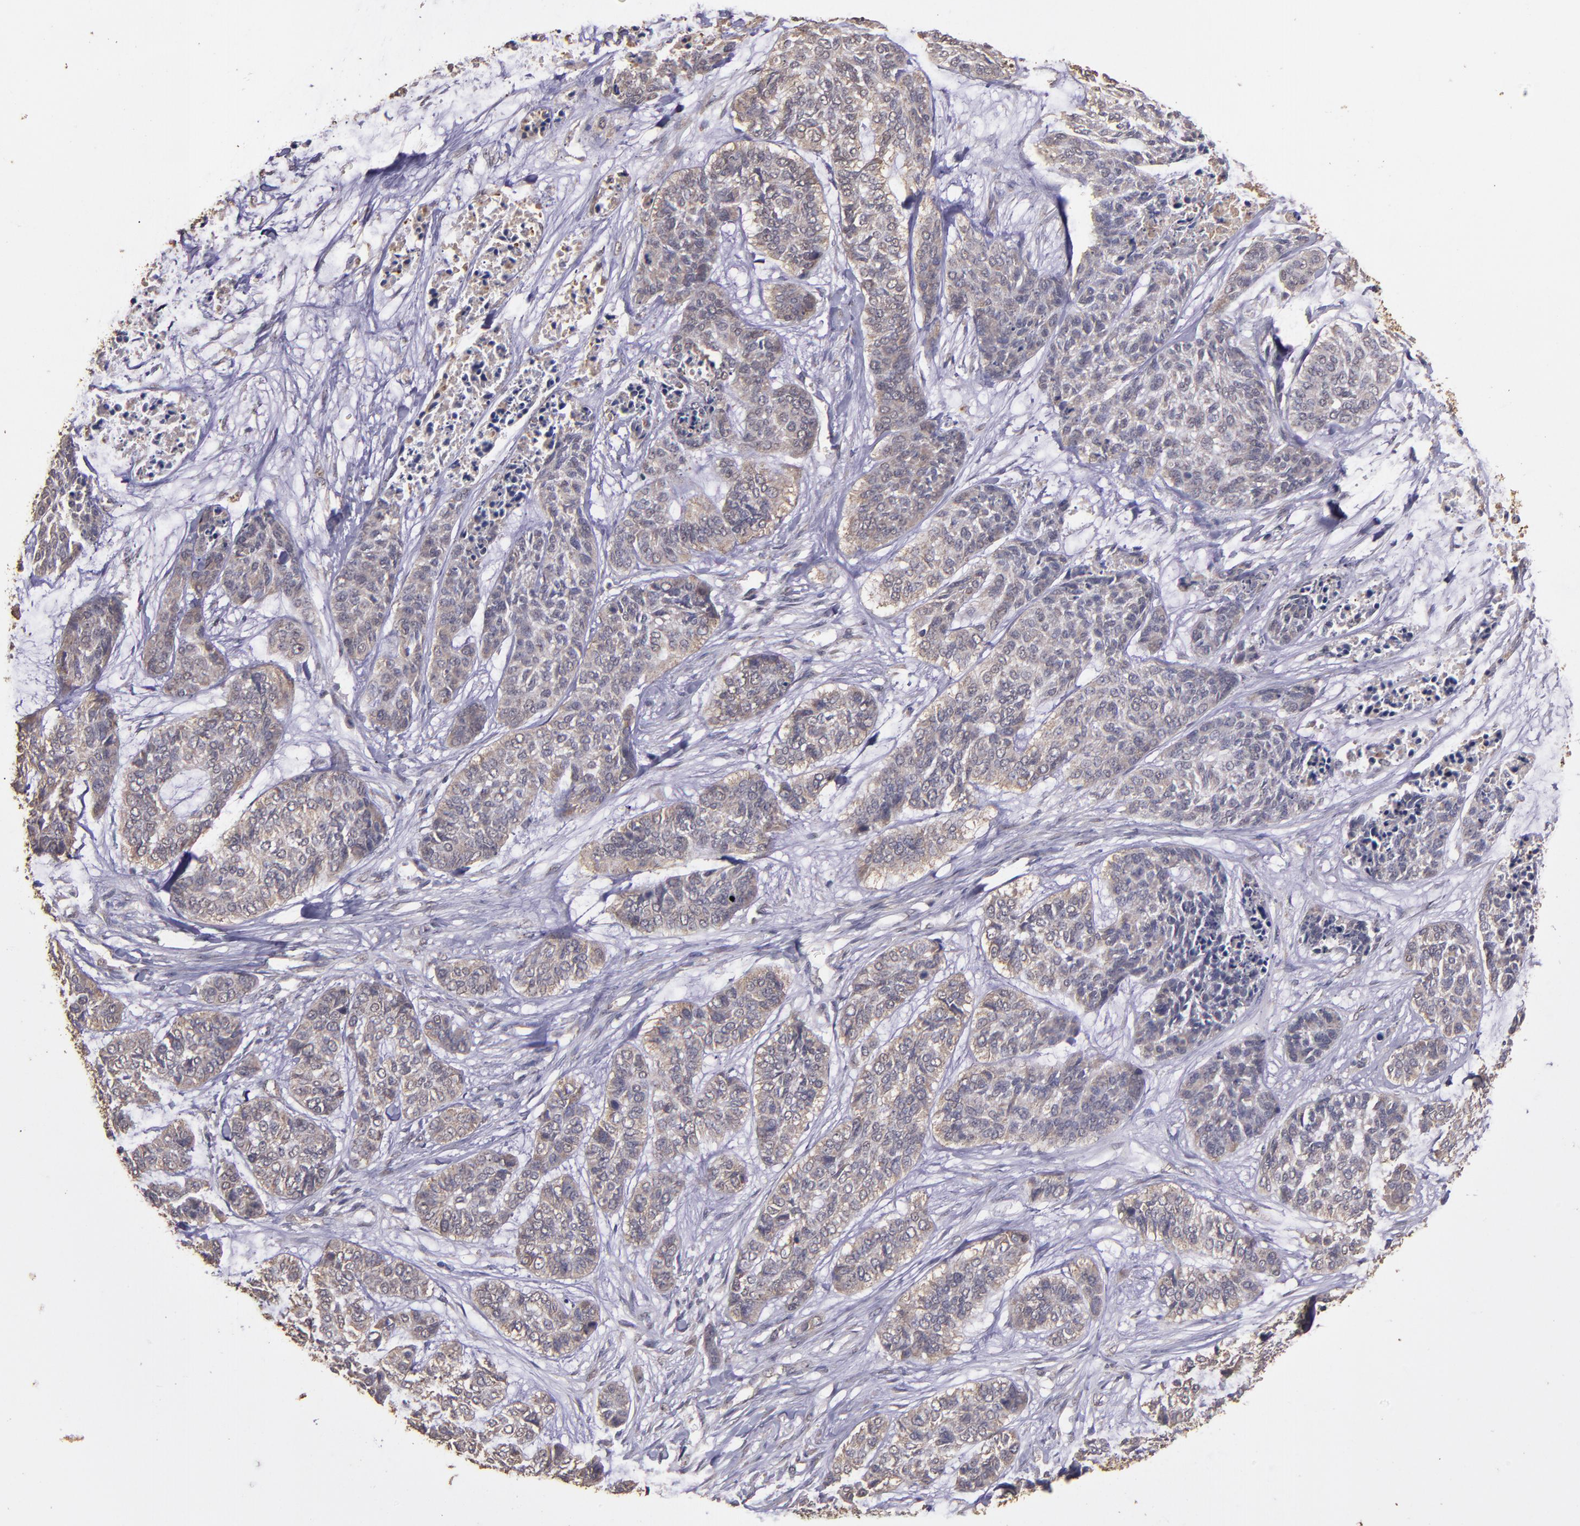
{"staining": {"intensity": "weak", "quantity": ">75%", "location": "cytoplasmic/membranous"}, "tissue": "skin cancer", "cell_type": "Tumor cells", "image_type": "cancer", "snomed": [{"axis": "morphology", "description": "Basal cell carcinoma"}, {"axis": "topography", "description": "Skin"}], "caption": "Immunohistochemistry (IHC) (DAB) staining of human basal cell carcinoma (skin) displays weak cytoplasmic/membranous protein expression in approximately >75% of tumor cells.", "gene": "HECTD1", "patient": {"sex": "female", "age": 64}}